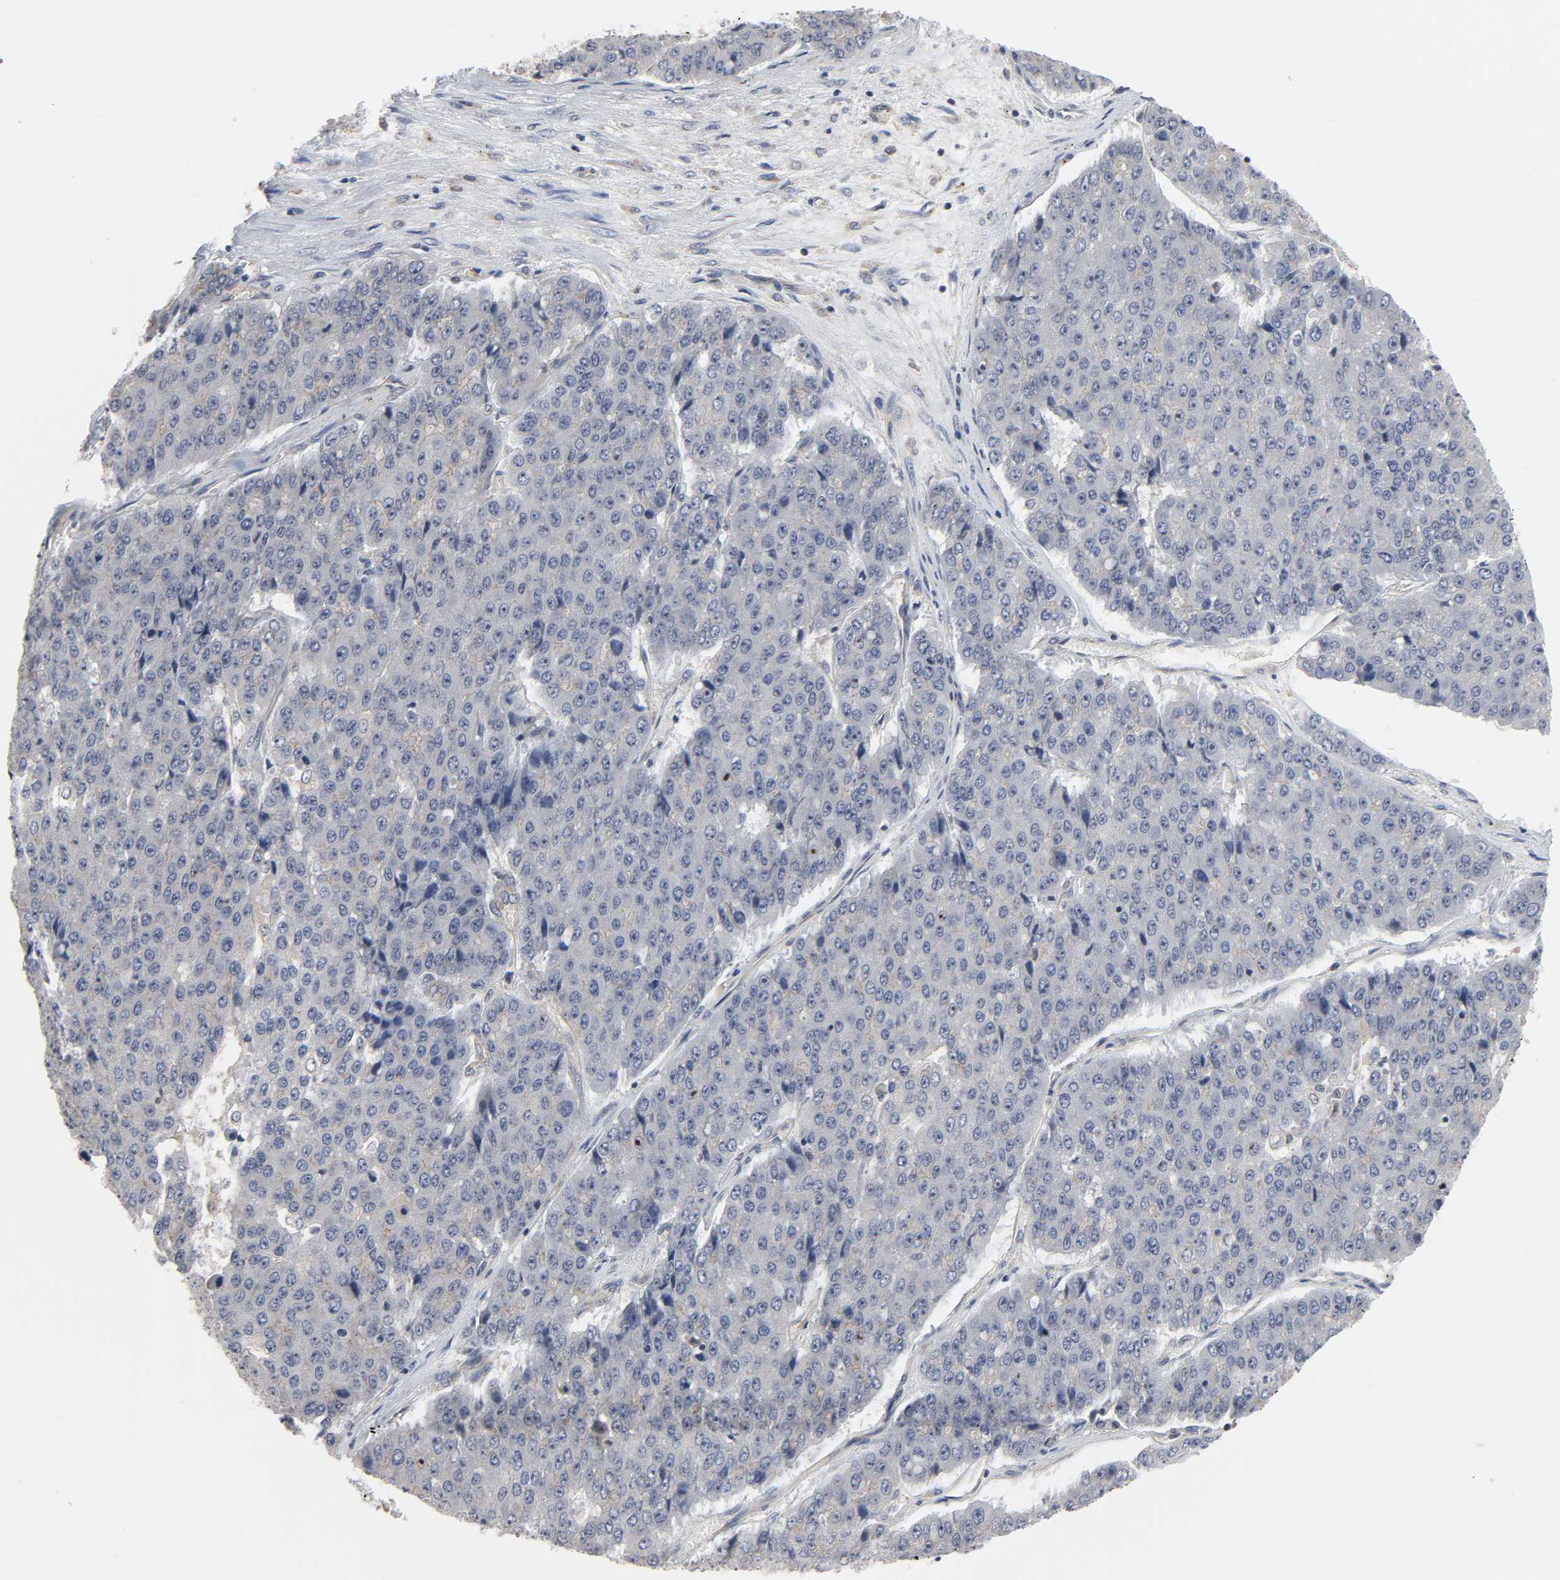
{"staining": {"intensity": "weak", "quantity": "<25%", "location": "cytoplasmic/membranous,nuclear"}, "tissue": "pancreatic cancer", "cell_type": "Tumor cells", "image_type": "cancer", "snomed": [{"axis": "morphology", "description": "Adenocarcinoma, NOS"}, {"axis": "topography", "description": "Pancreas"}], "caption": "This is an immunohistochemistry (IHC) histopathology image of pancreatic adenocarcinoma. There is no staining in tumor cells.", "gene": "DDX10", "patient": {"sex": "male", "age": 50}}